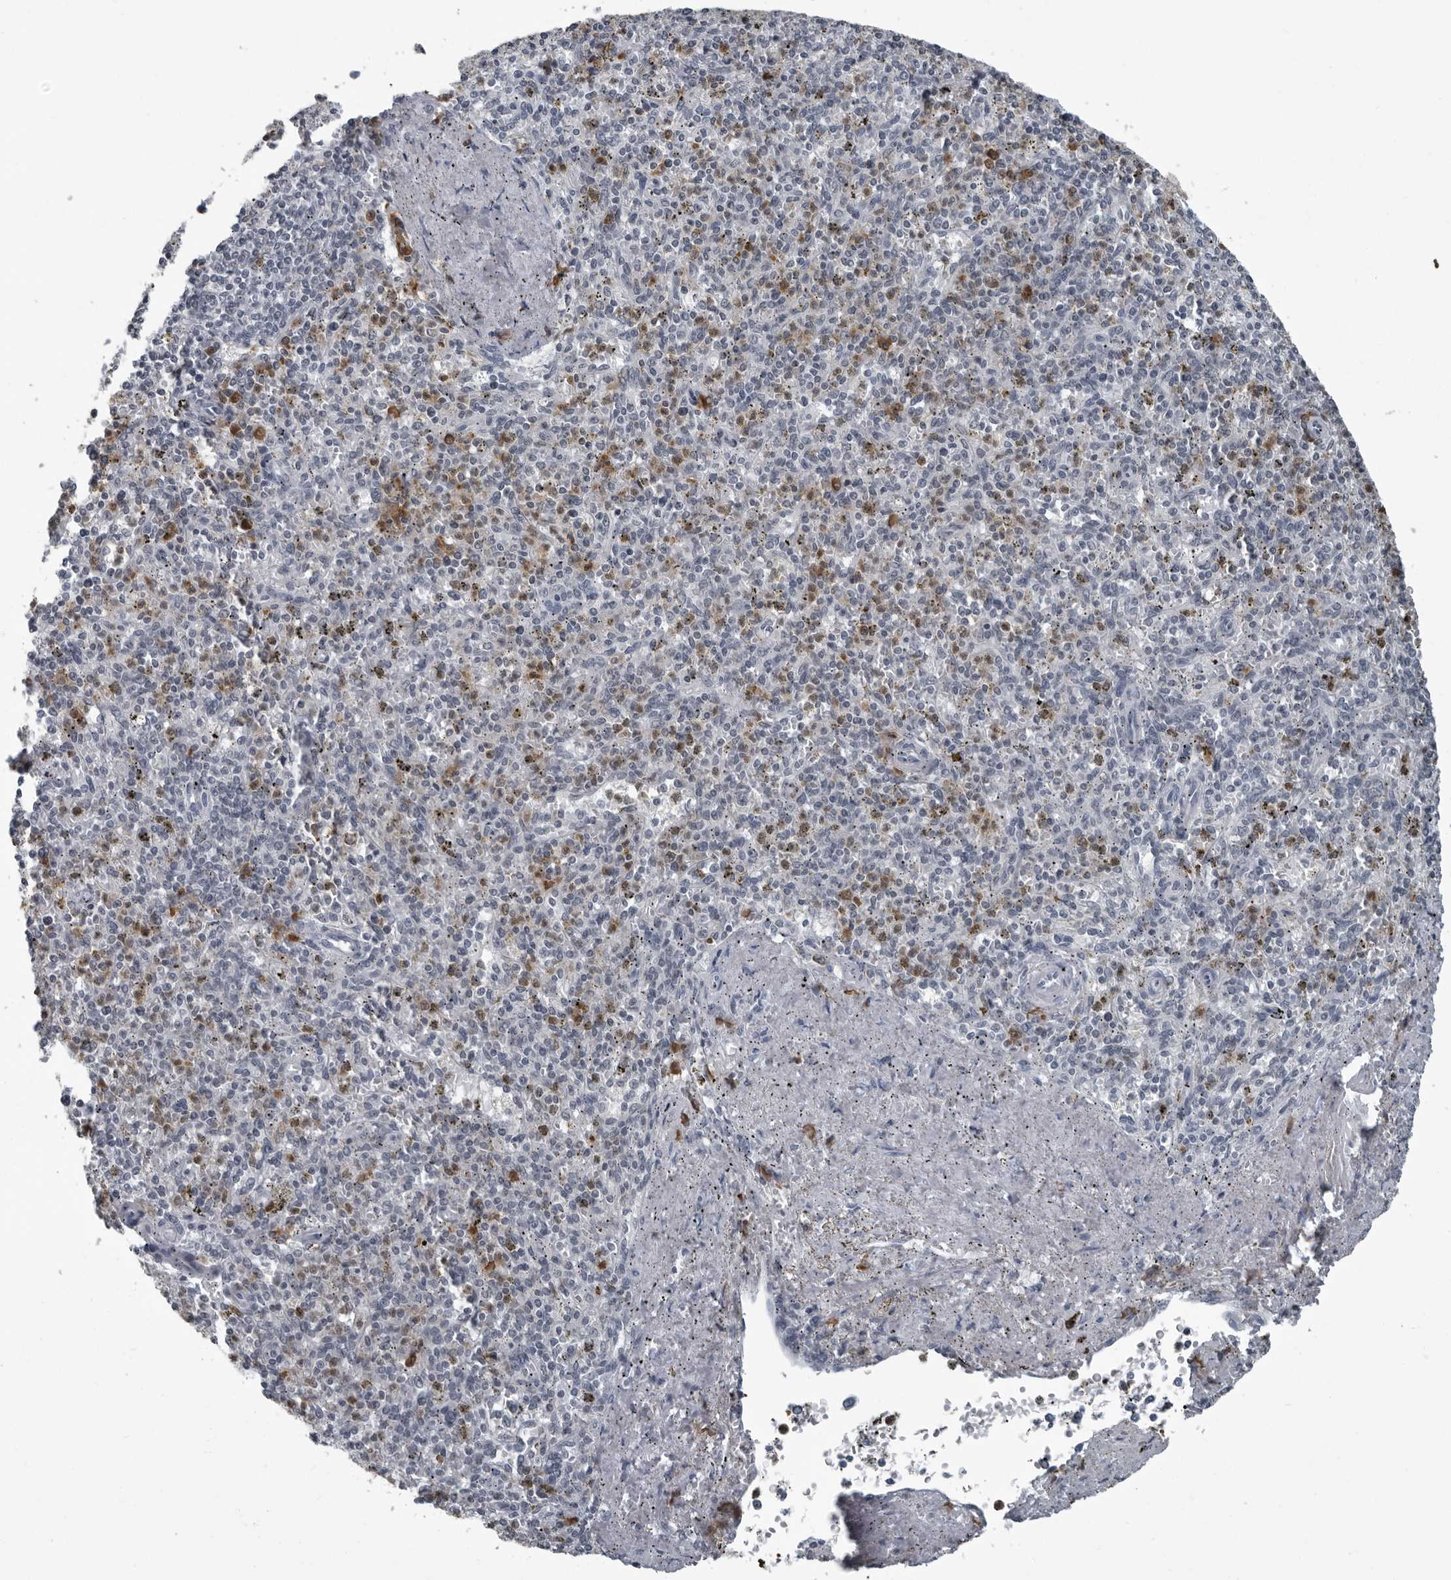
{"staining": {"intensity": "moderate", "quantity": "<25%", "location": "cytoplasmic/membranous"}, "tissue": "spleen", "cell_type": "Cells in red pulp", "image_type": "normal", "snomed": [{"axis": "morphology", "description": "Normal tissue, NOS"}, {"axis": "topography", "description": "Spleen"}], "caption": "Immunohistochemical staining of normal human spleen demonstrates moderate cytoplasmic/membranous protein positivity in approximately <25% of cells in red pulp.", "gene": "RTCA", "patient": {"sex": "male", "age": 72}}